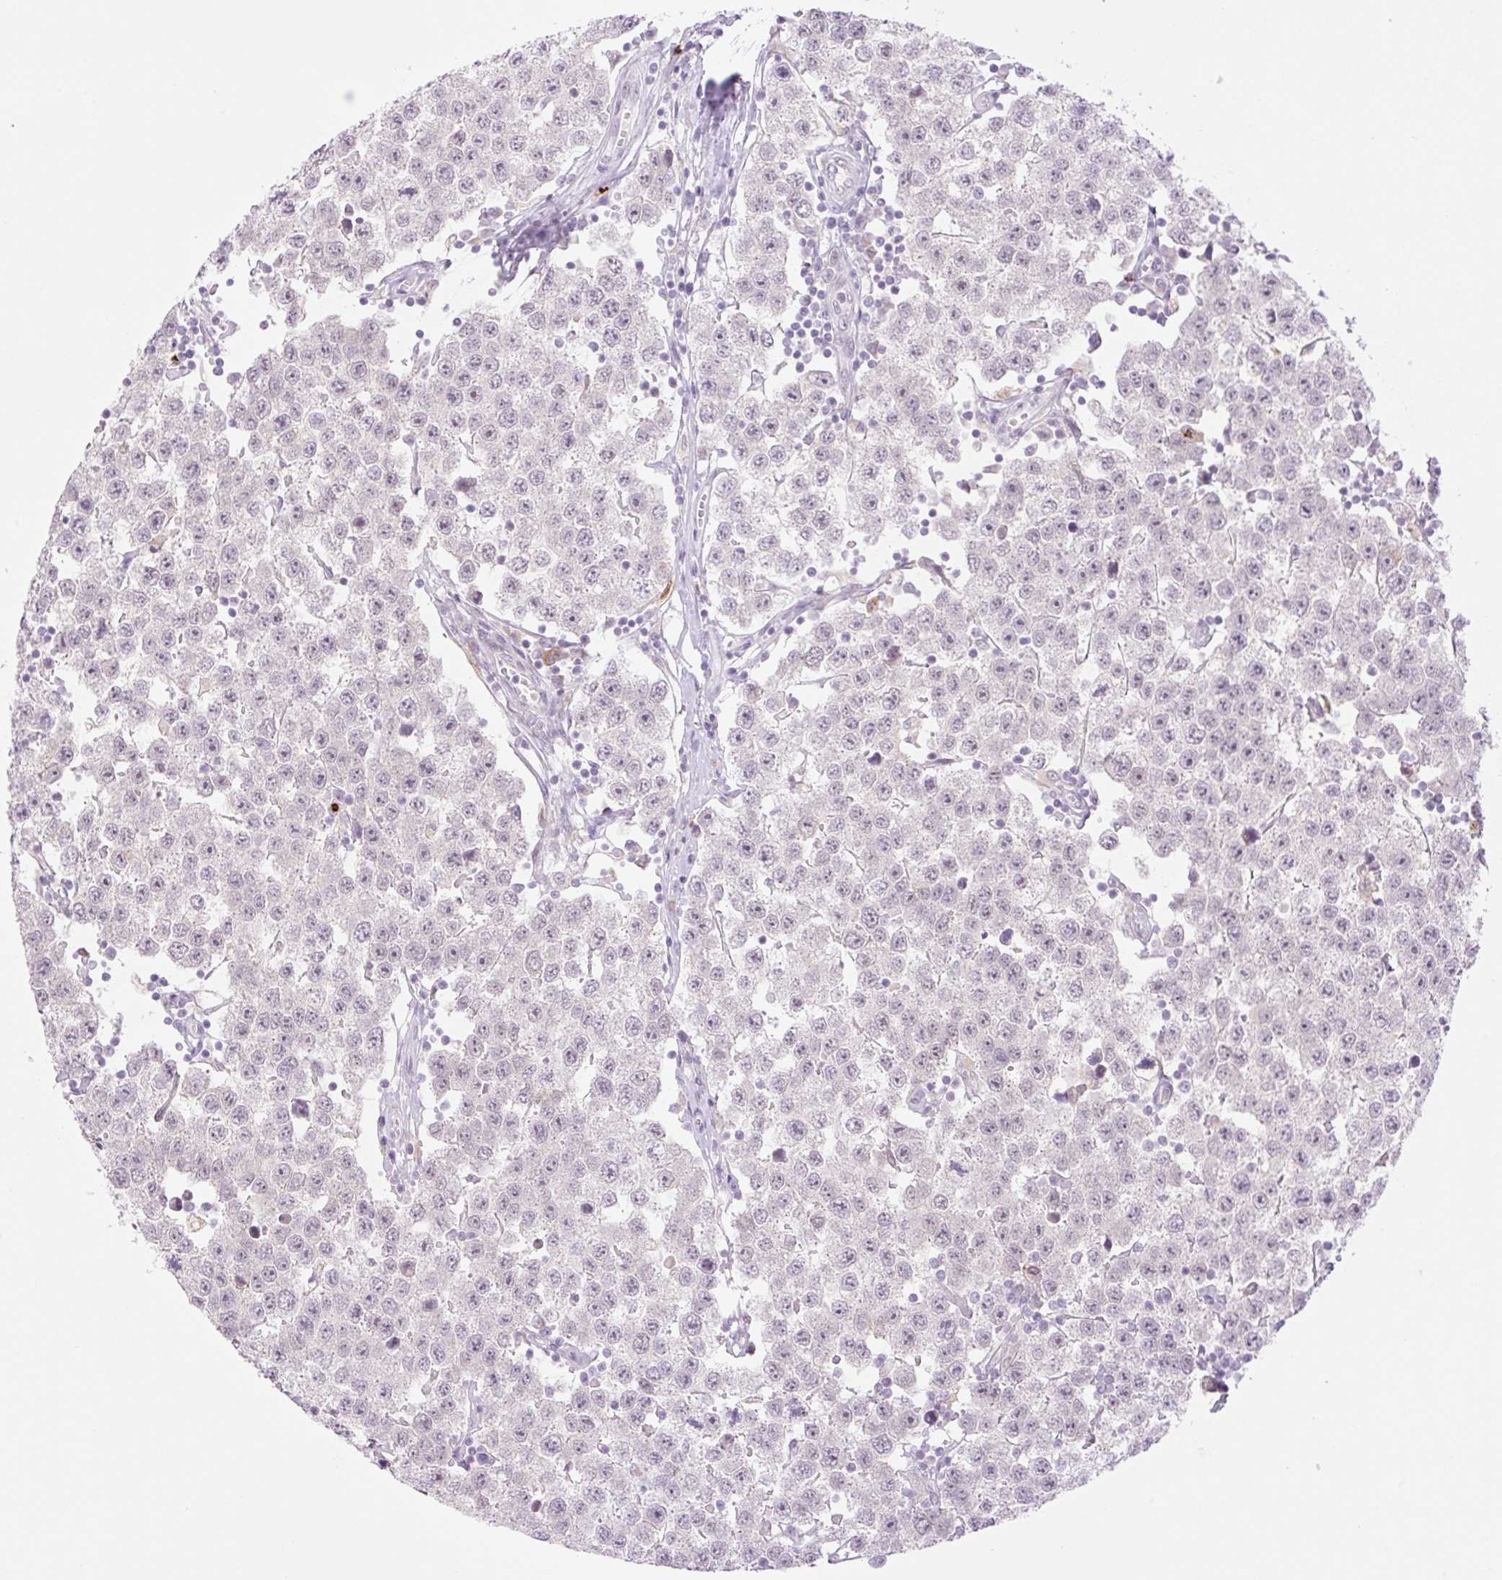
{"staining": {"intensity": "negative", "quantity": "none", "location": "none"}, "tissue": "testis cancer", "cell_type": "Tumor cells", "image_type": "cancer", "snomed": [{"axis": "morphology", "description": "Seminoma, NOS"}, {"axis": "topography", "description": "Testis"}], "caption": "The immunohistochemistry micrograph has no significant positivity in tumor cells of seminoma (testis) tissue.", "gene": "SPRYD4", "patient": {"sex": "male", "age": 34}}